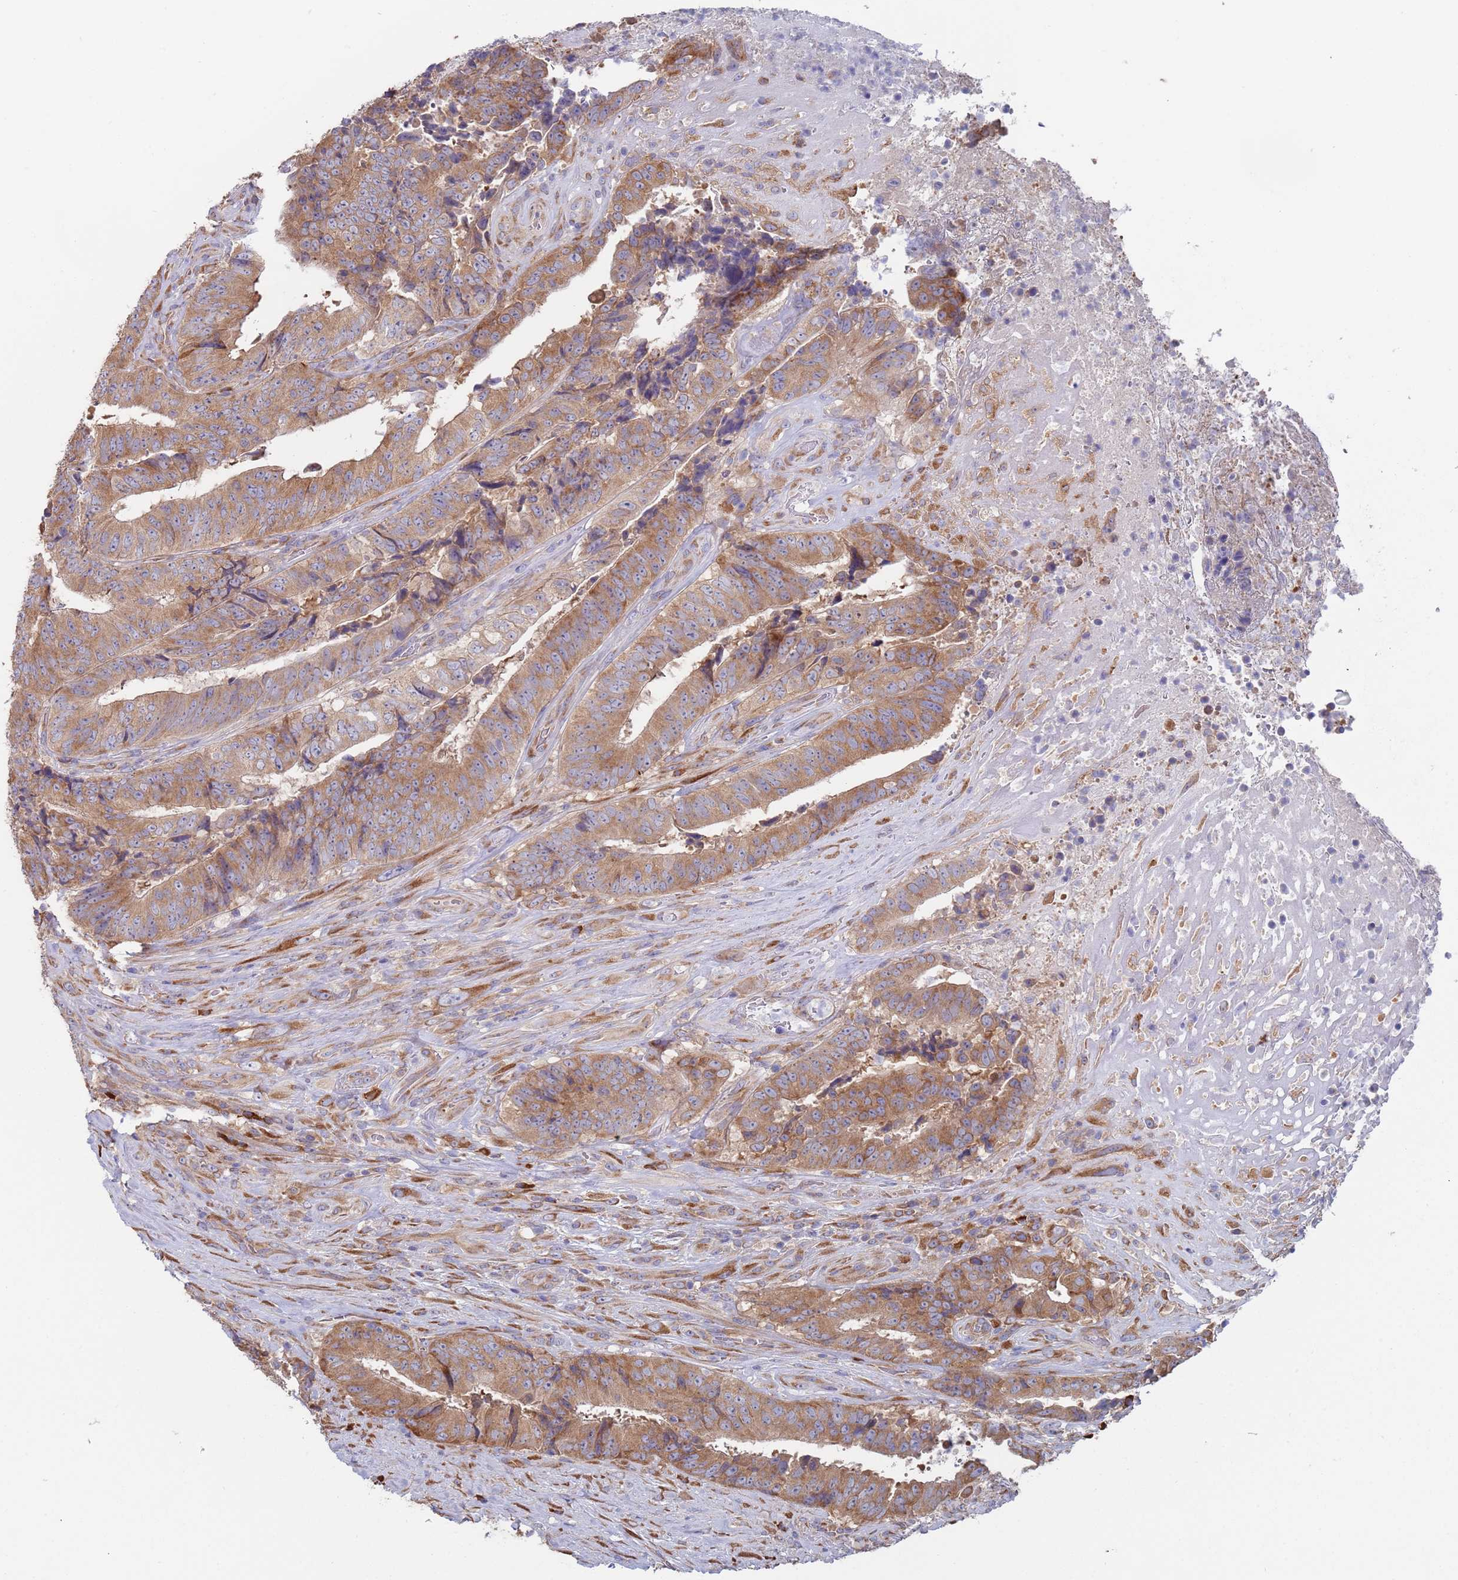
{"staining": {"intensity": "moderate", "quantity": ">75%", "location": "cytoplasmic/membranous"}, "tissue": "colorectal cancer", "cell_type": "Tumor cells", "image_type": "cancer", "snomed": [{"axis": "morphology", "description": "Adenocarcinoma, NOS"}, {"axis": "topography", "description": "Rectum"}], "caption": "Tumor cells show moderate cytoplasmic/membranous positivity in approximately >75% of cells in adenocarcinoma (colorectal).", "gene": "ZNF844", "patient": {"sex": "male", "age": 72}}